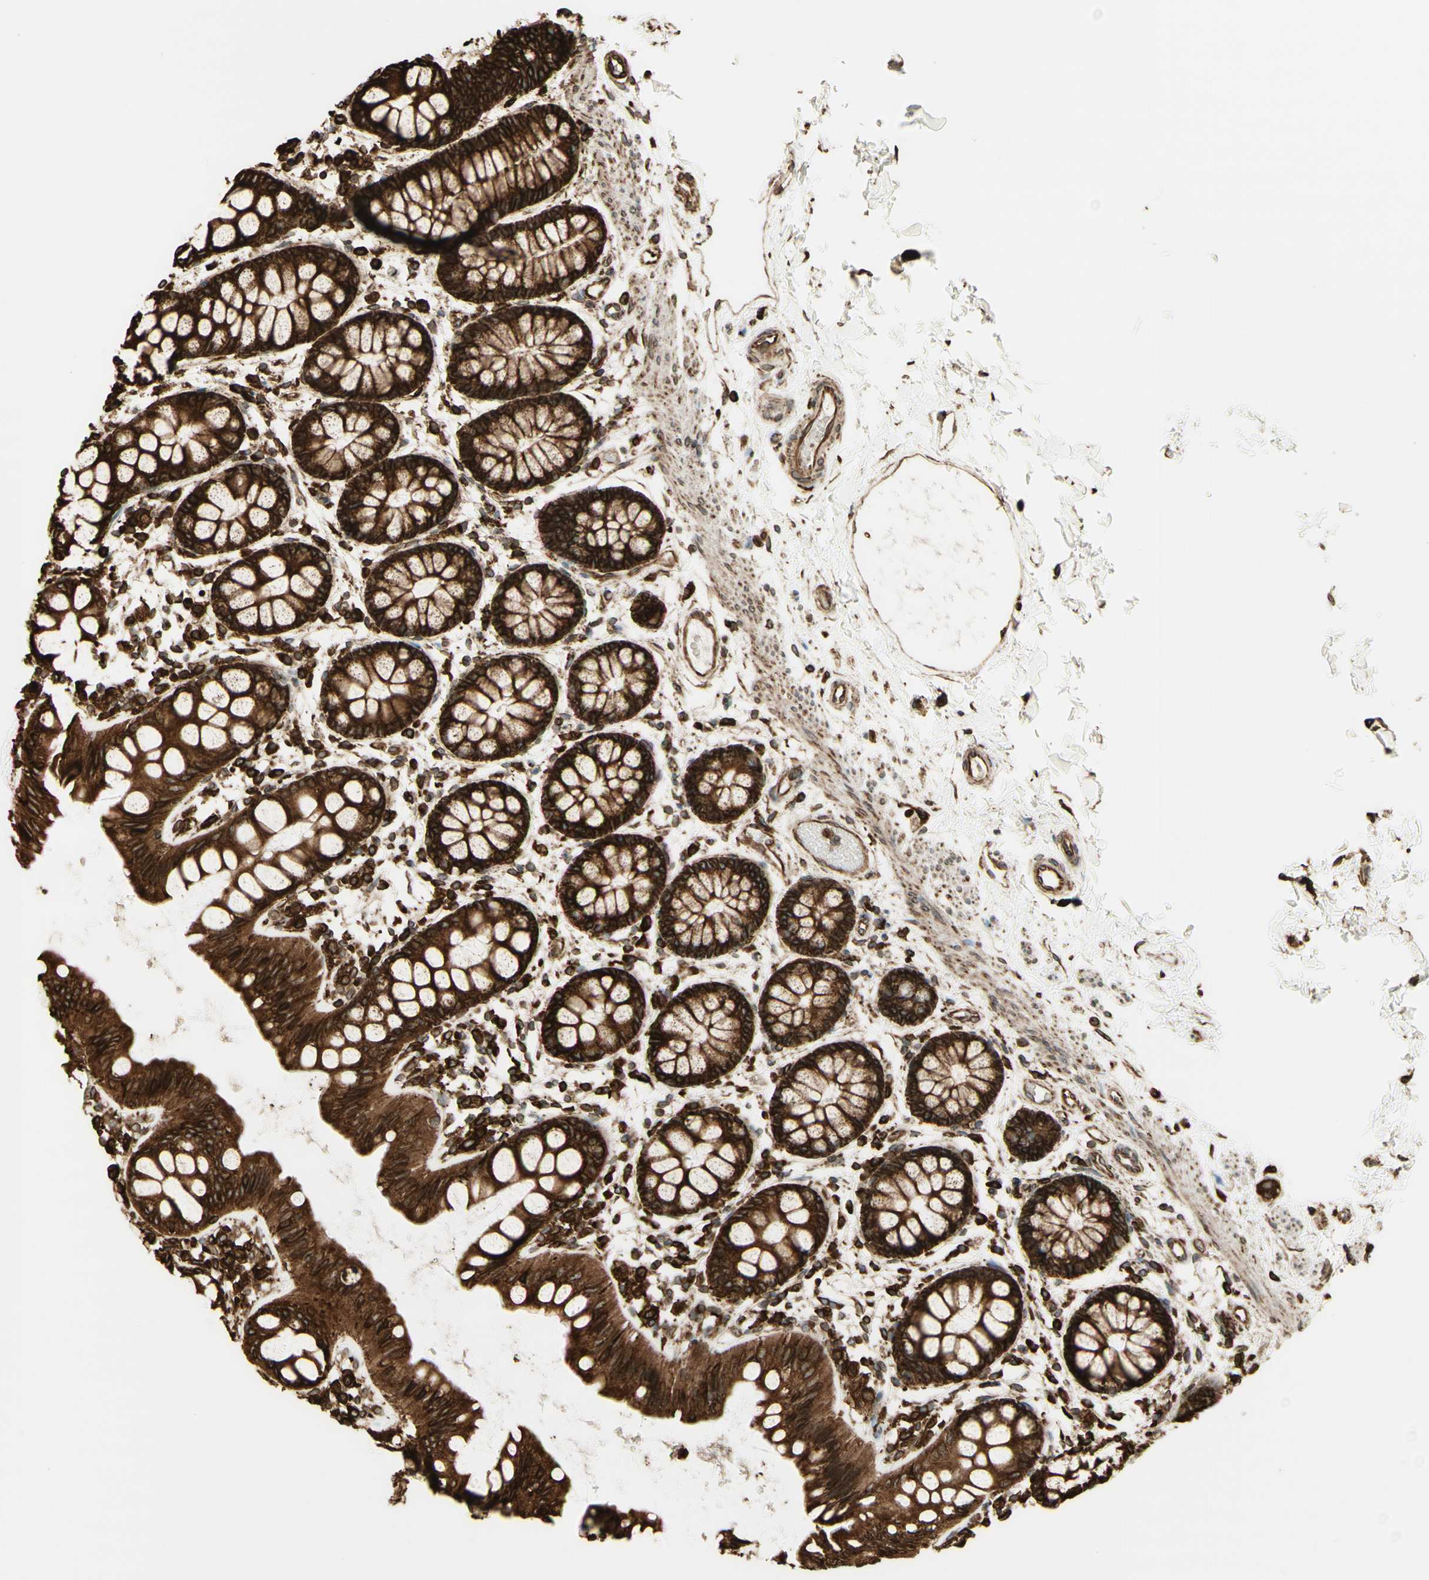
{"staining": {"intensity": "strong", "quantity": ">75%", "location": "cytoplasmic/membranous"}, "tissue": "rectum", "cell_type": "Glandular cells", "image_type": "normal", "snomed": [{"axis": "morphology", "description": "Normal tissue, NOS"}, {"axis": "topography", "description": "Rectum"}], "caption": "The histopathology image demonstrates a brown stain indicating the presence of a protein in the cytoplasmic/membranous of glandular cells in rectum. (Stains: DAB (3,3'-diaminobenzidine) in brown, nuclei in blue, Microscopy: brightfield microscopy at high magnification).", "gene": "CANX", "patient": {"sex": "female", "age": 66}}